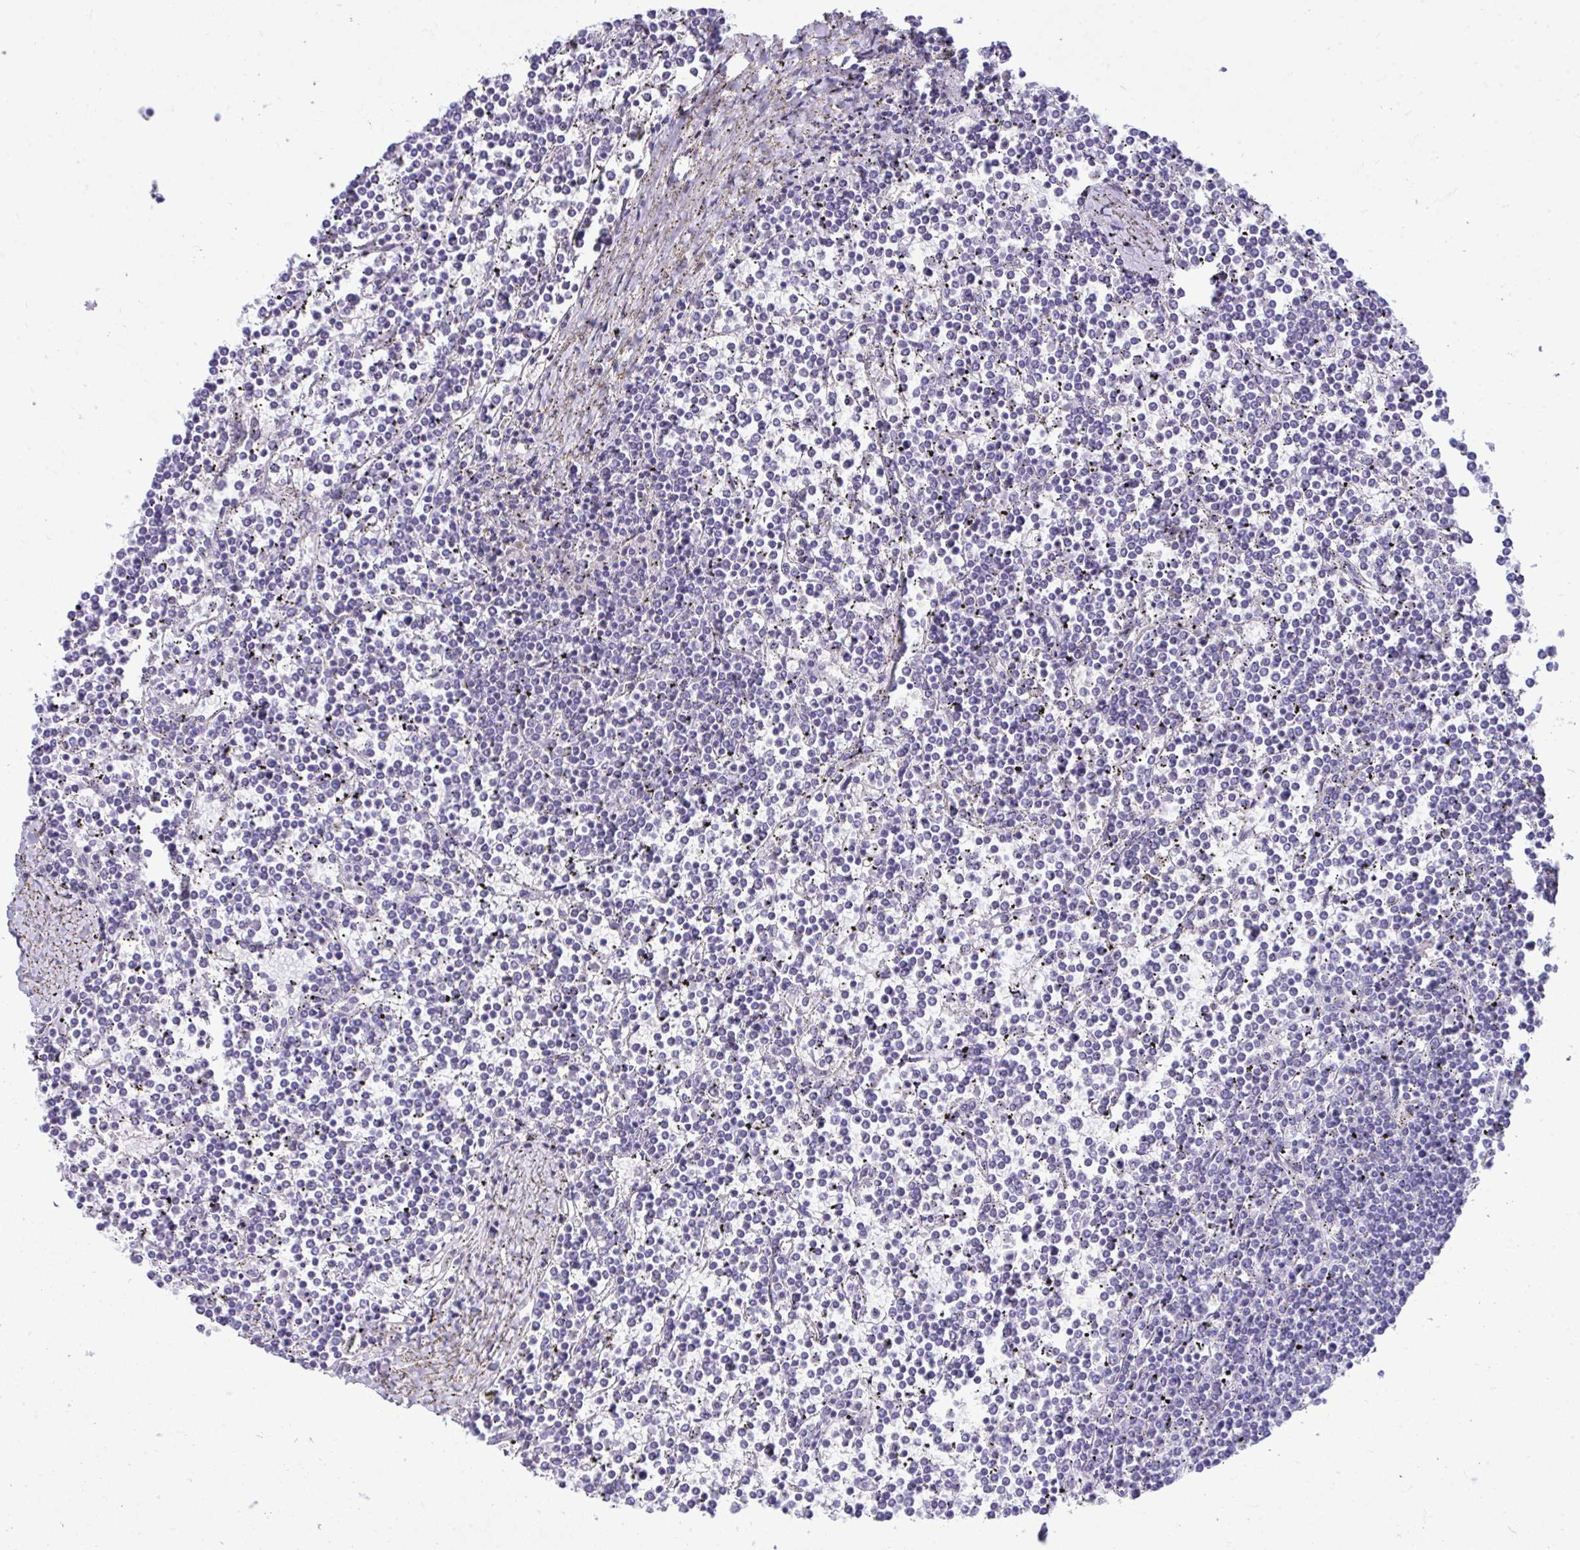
{"staining": {"intensity": "negative", "quantity": "none", "location": "none"}, "tissue": "lymphoma", "cell_type": "Tumor cells", "image_type": "cancer", "snomed": [{"axis": "morphology", "description": "Malignant lymphoma, non-Hodgkin's type, Low grade"}, {"axis": "topography", "description": "Spleen"}], "caption": "This is an IHC micrograph of human malignant lymphoma, non-Hodgkin's type (low-grade). There is no positivity in tumor cells.", "gene": "PIGZ", "patient": {"sex": "female", "age": 19}}